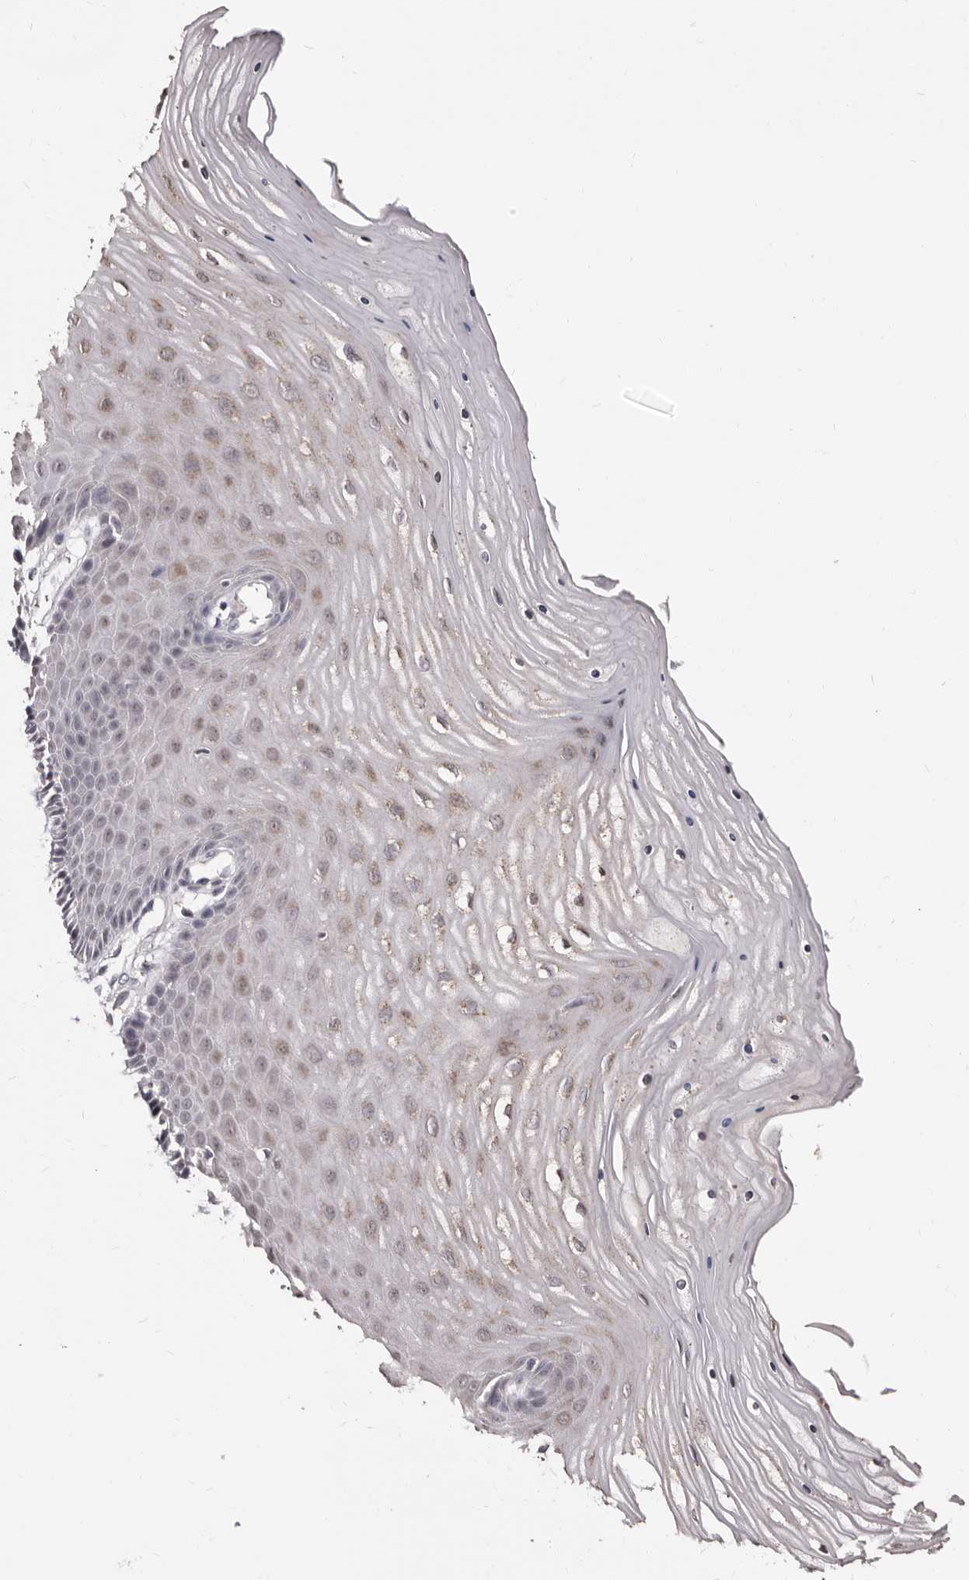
{"staining": {"intensity": "negative", "quantity": "none", "location": "none"}, "tissue": "cervix", "cell_type": "Glandular cells", "image_type": "normal", "snomed": [{"axis": "morphology", "description": "Normal tissue, NOS"}, {"axis": "topography", "description": "Cervix"}], "caption": "The immunohistochemistry photomicrograph has no significant expression in glandular cells of cervix. (Immunohistochemistry, brightfield microscopy, high magnification).", "gene": "PTAFR", "patient": {"sex": "female", "age": 55}}